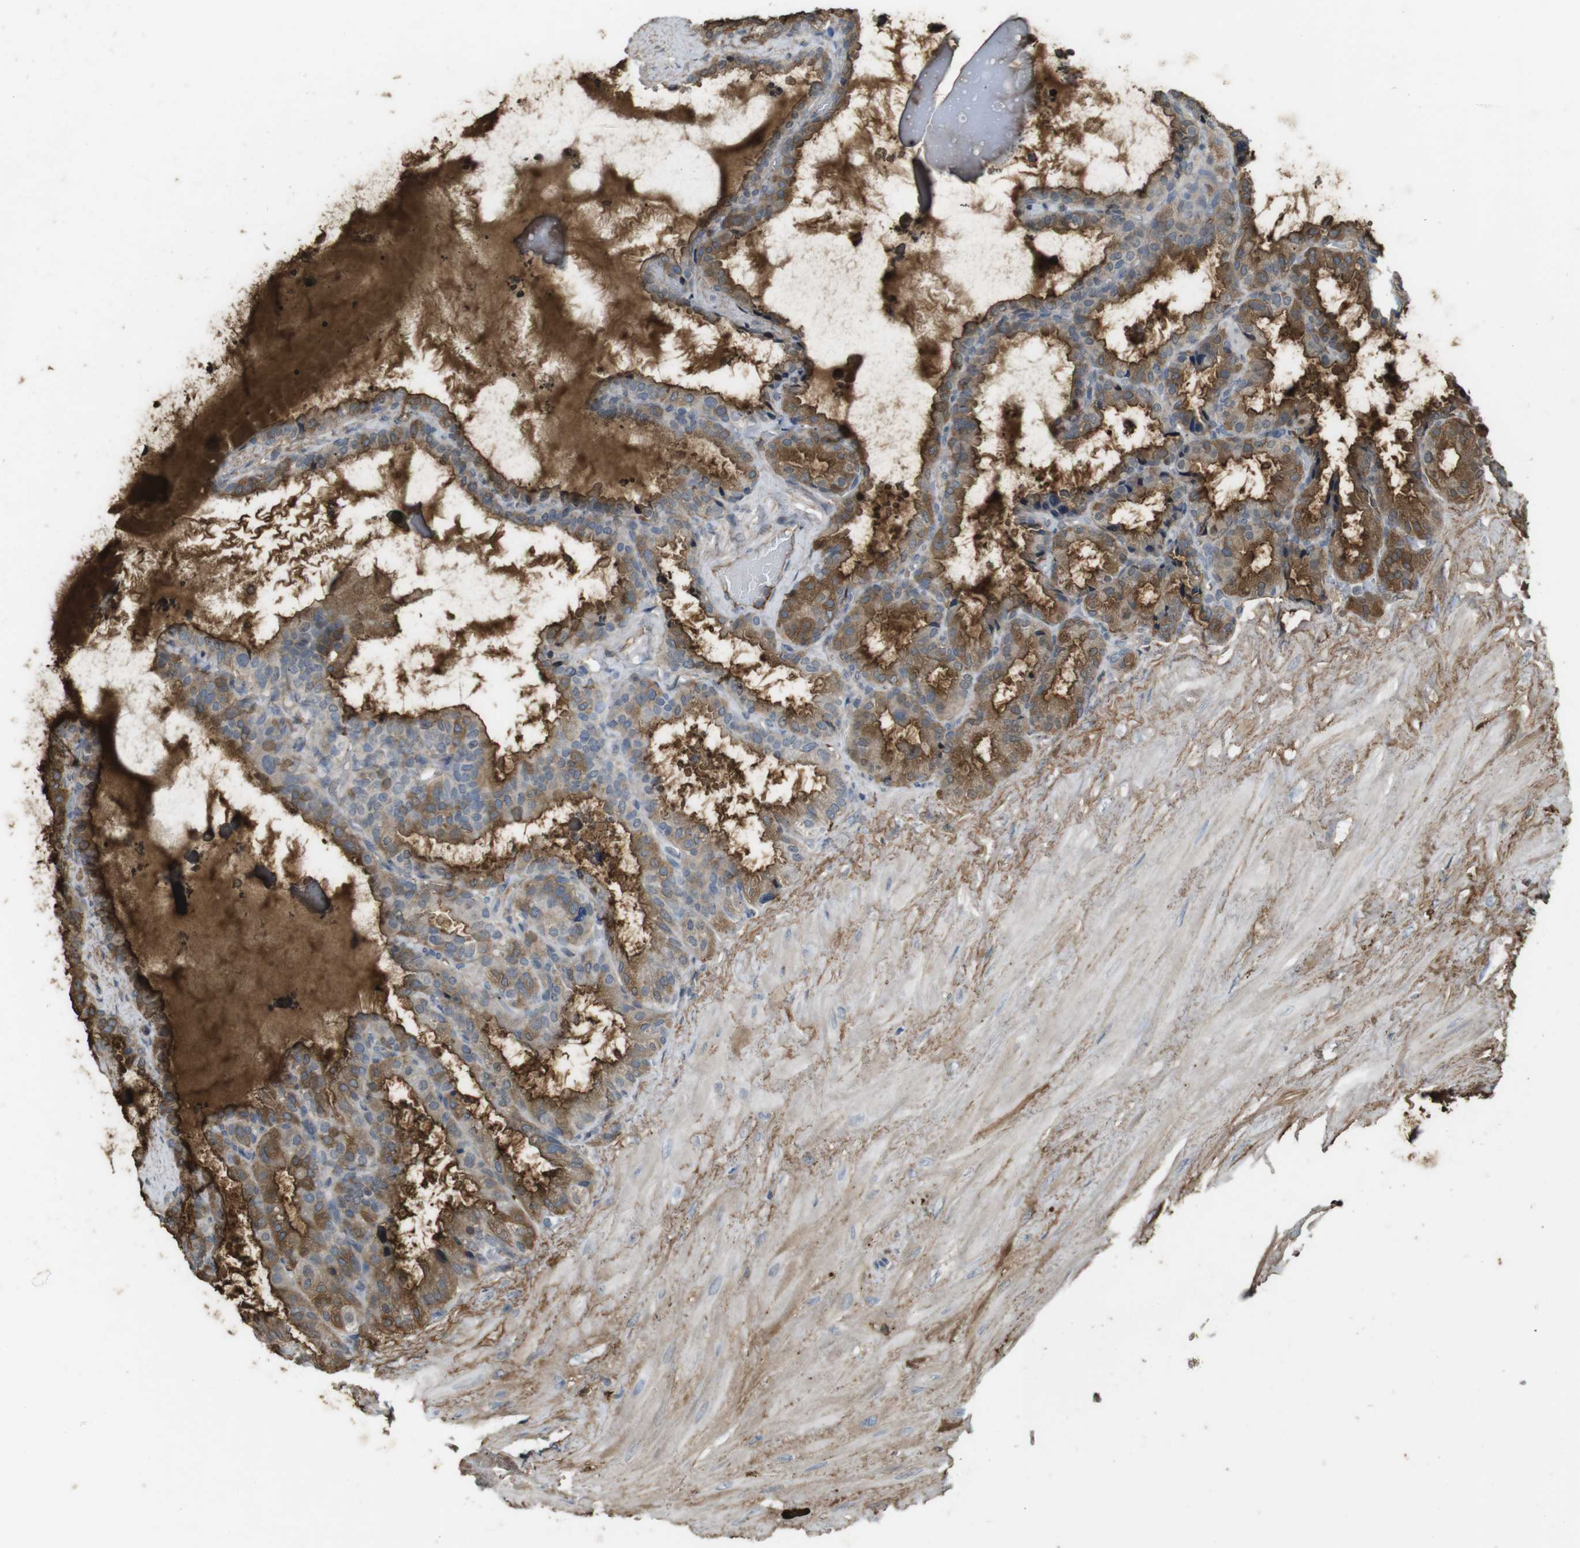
{"staining": {"intensity": "moderate", "quantity": ">75%", "location": "cytoplasmic/membranous"}, "tissue": "seminal vesicle", "cell_type": "Glandular cells", "image_type": "normal", "snomed": [{"axis": "morphology", "description": "Normal tissue, NOS"}, {"axis": "topography", "description": "Seminal veicle"}], "caption": "Protein analysis of benign seminal vesicle reveals moderate cytoplasmic/membranous staining in approximately >75% of glandular cells.", "gene": "LTBP4", "patient": {"sex": "male", "age": 46}}